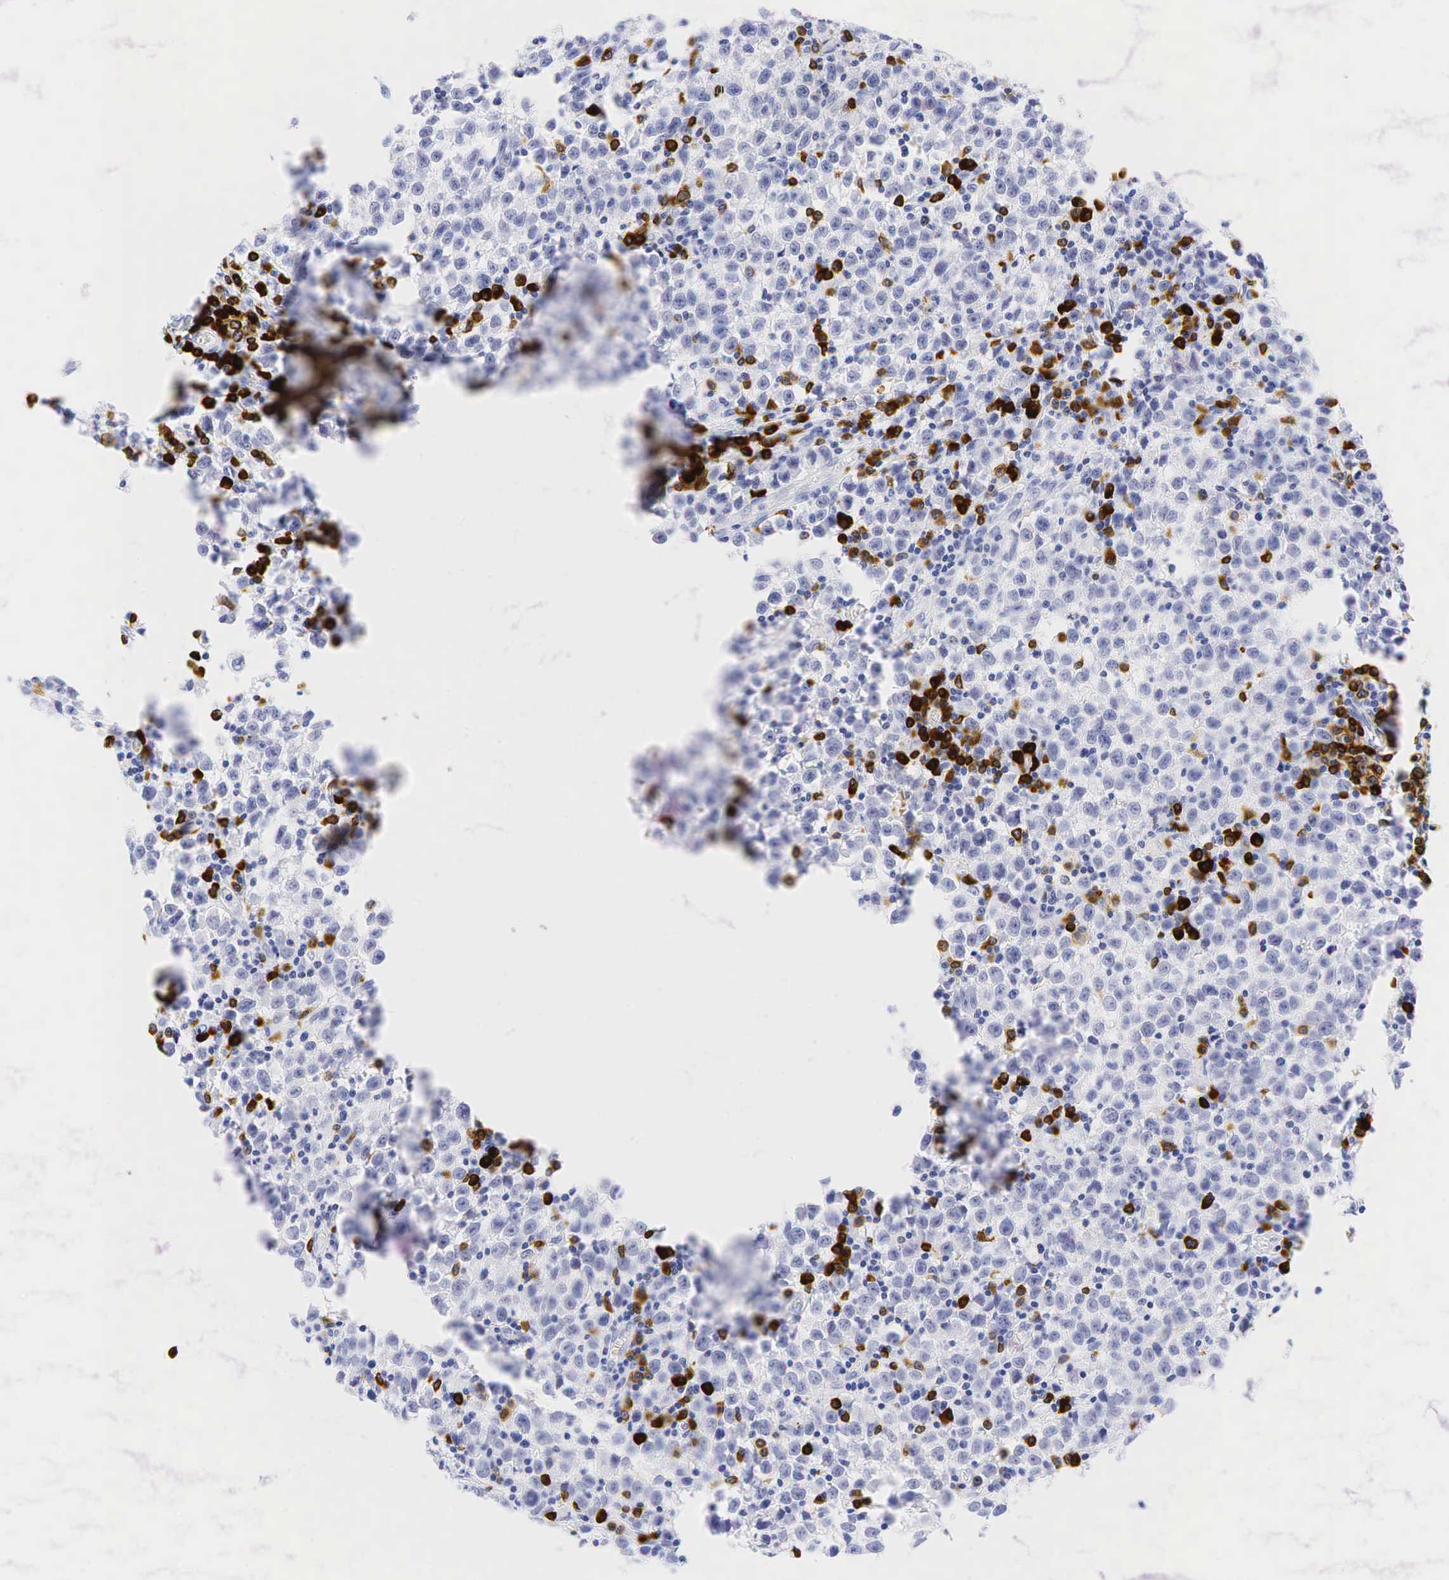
{"staining": {"intensity": "negative", "quantity": "none", "location": "none"}, "tissue": "testis cancer", "cell_type": "Tumor cells", "image_type": "cancer", "snomed": [{"axis": "morphology", "description": "Seminoma, NOS"}, {"axis": "topography", "description": "Testis"}], "caption": "Immunohistochemistry micrograph of neoplastic tissue: human testis cancer stained with DAB (3,3'-diaminobenzidine) displays no significant protein expression in tumor cells.", "gene": "CD79A", "patient": {"sex": "male", "age": 35}}